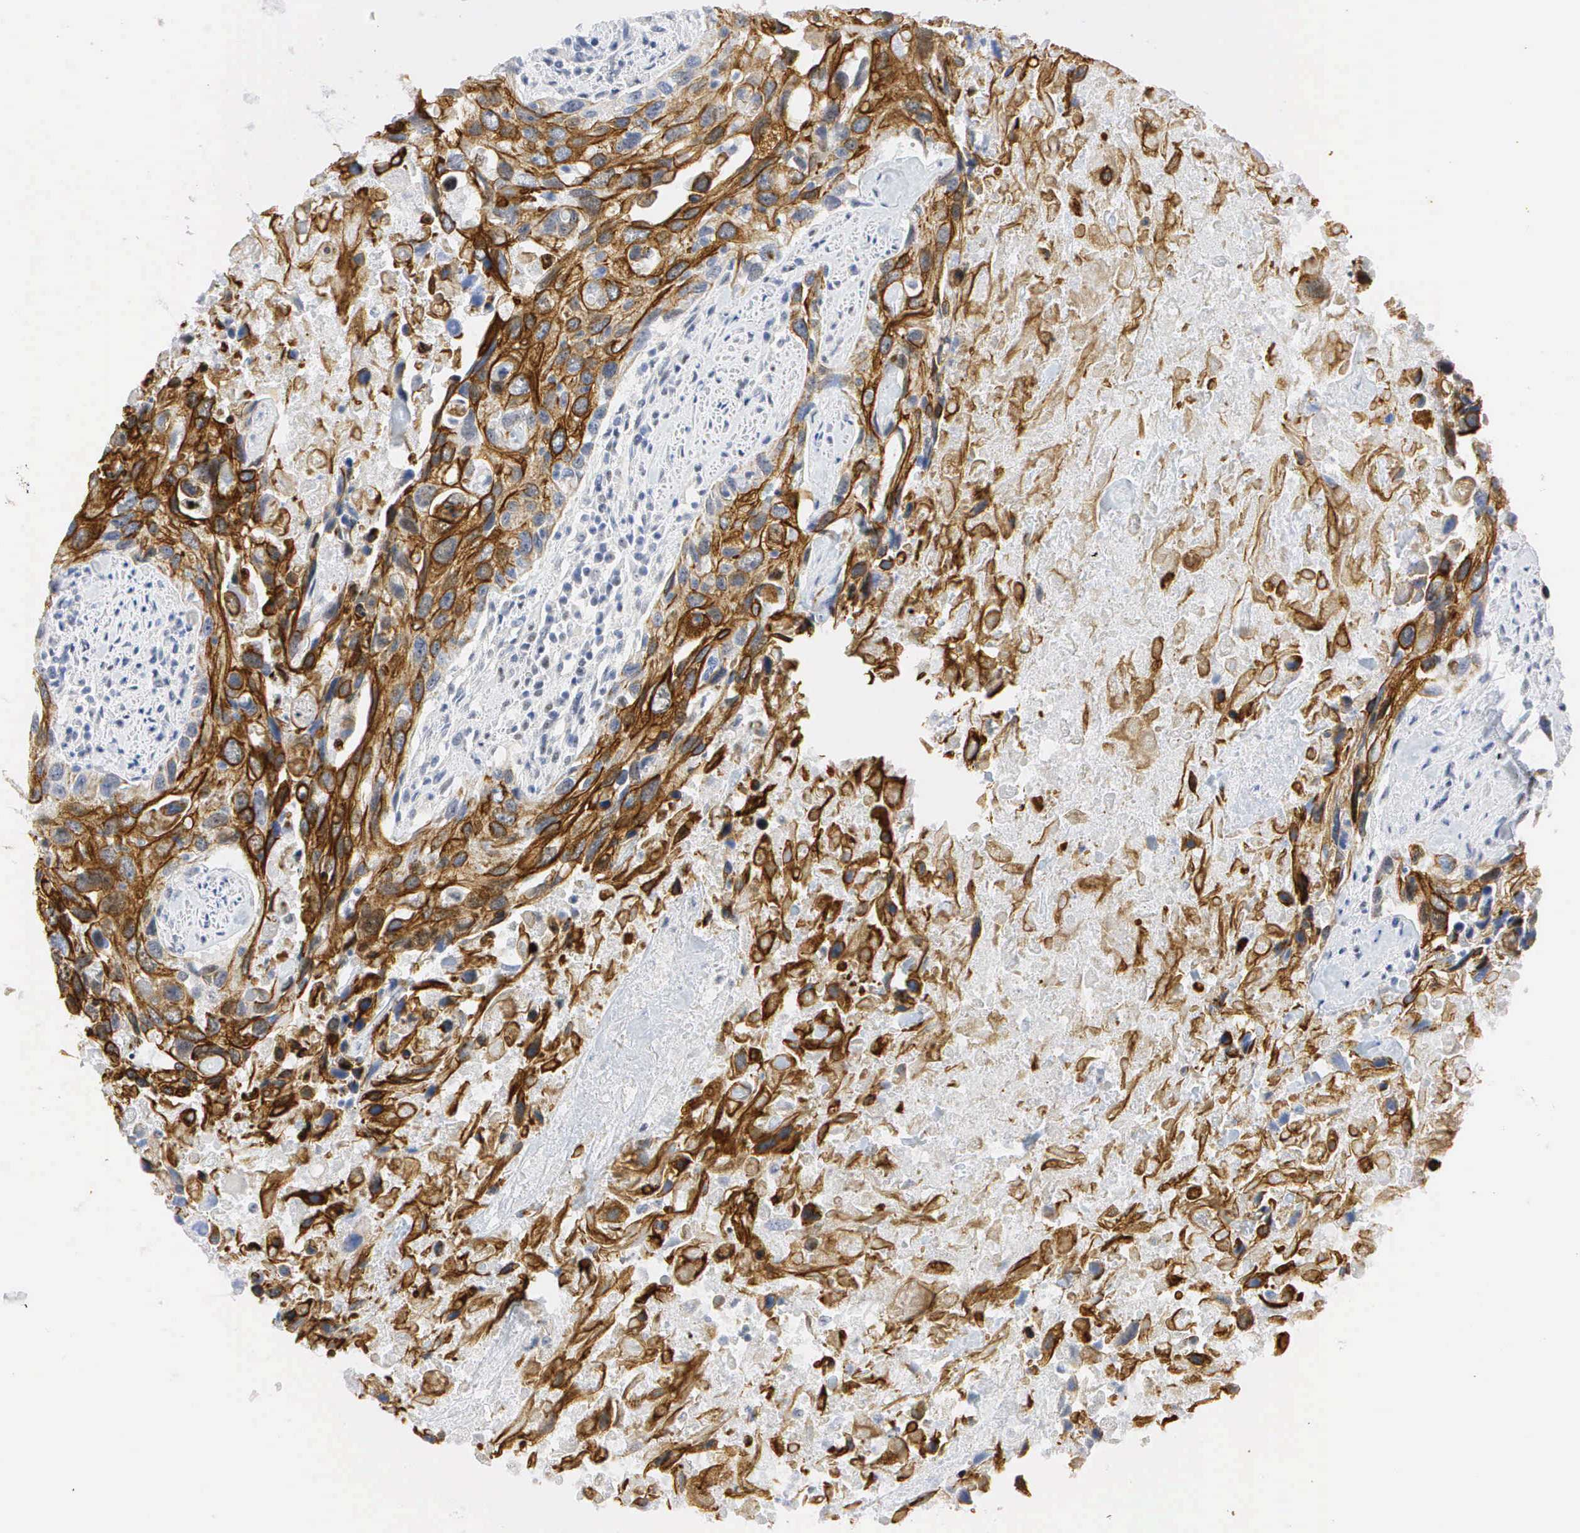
{"staining": {"intensity": "strong", "quantity": ">75%", "location": "cytoplasmic/membranous"}, "tissue": "urothelial cancer", "cell_type": "Tumor cells", "image_type": "cancer", "snomed": [{"axis": "morphology", "description": "Urothelial carcinoma, High grade"}, {"axis": "topography", "description": "Urinary bladder"}], "caption": "Human urothelial cancer stained with a protein marker demonstrates strong staining in tumor cells.", "gene": "PGR", "patient": {"sex": "male", "age": 71}}